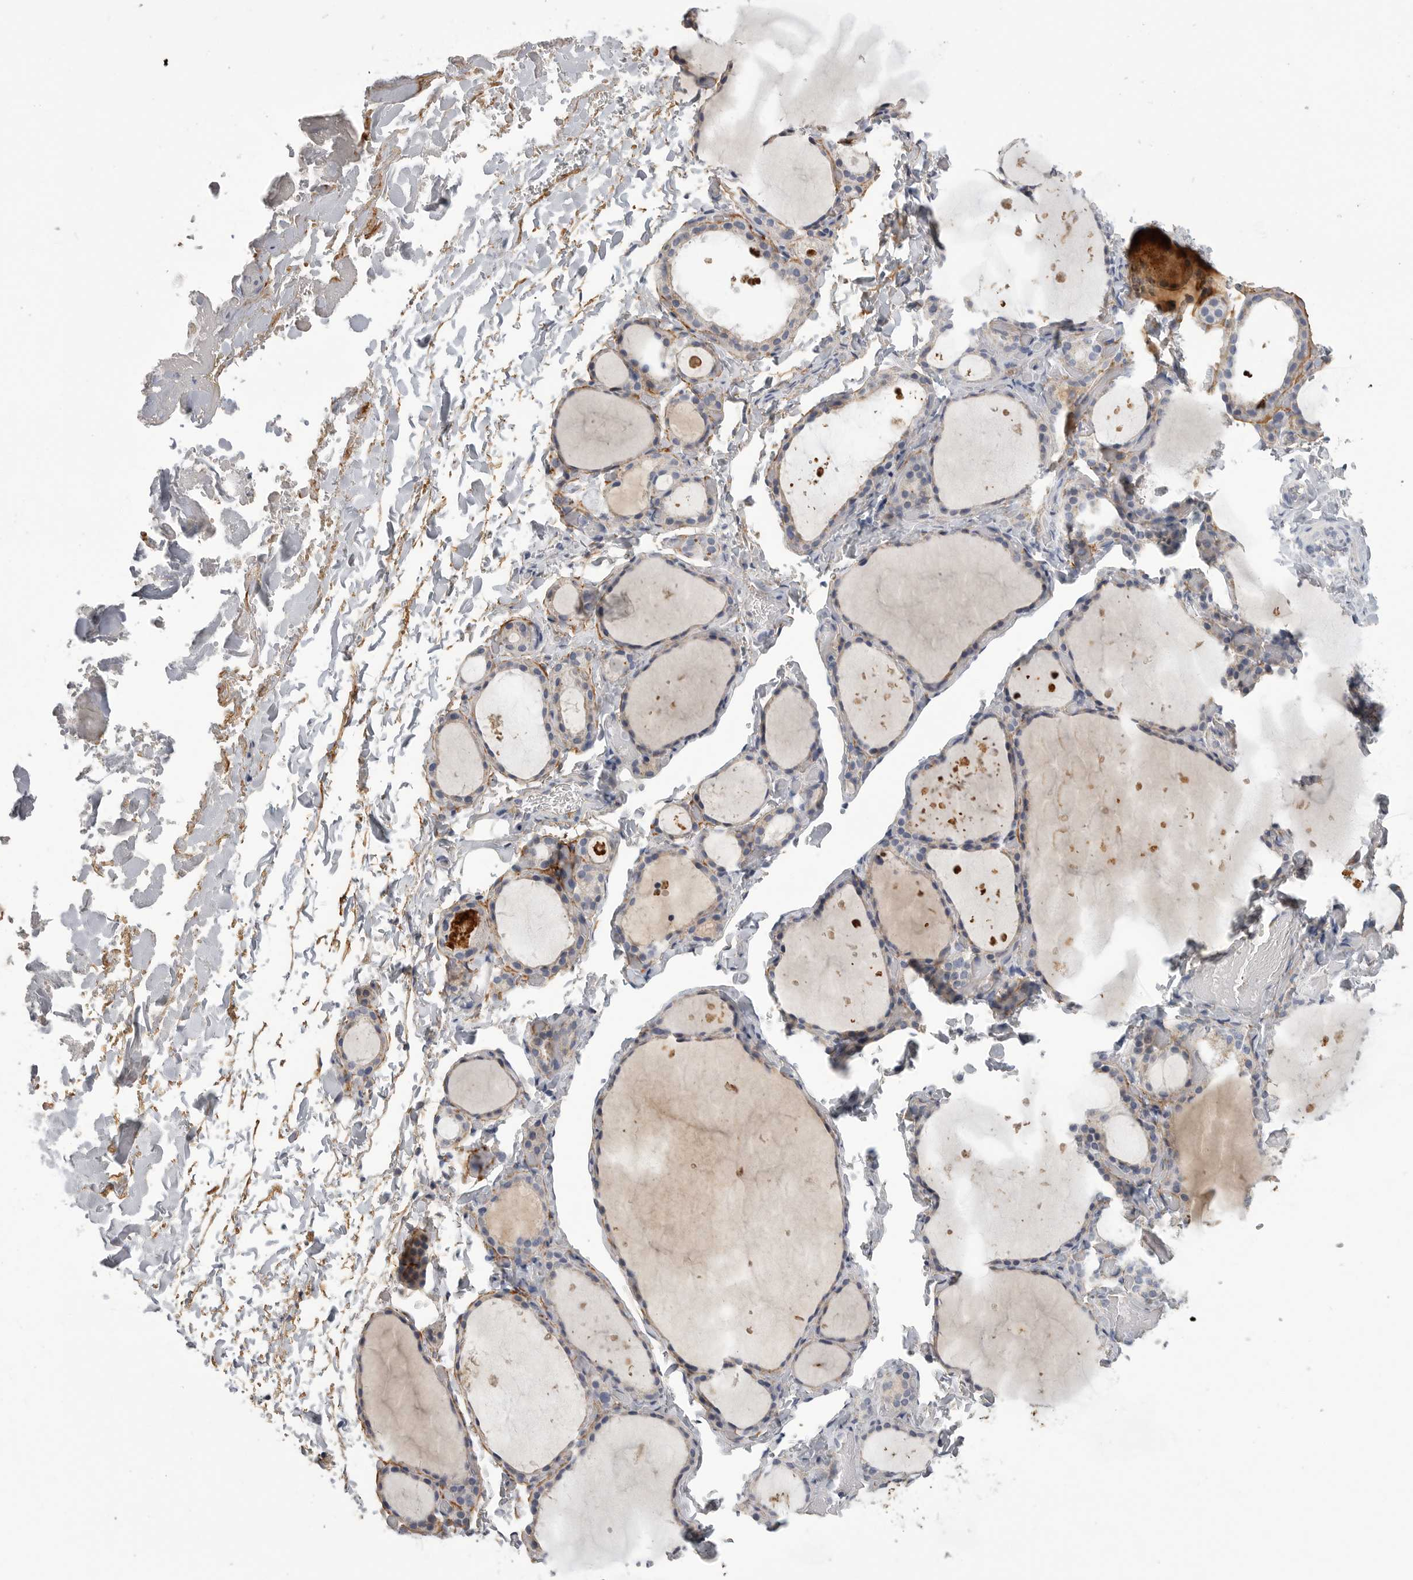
{"staining": {"intensity": "negative", "quantity": "none", "location": "none"}, "tissue": "thyroid gland", "cell_type": "Glandular cells", "image_type": "normal", "snomed": [{"axis": "morphology", "description": "Normal tissue, NOS"}, {"axis": "topography", "description": "Thyroid gland"}], "caption": "This micrograph is of benign thyroid gland stained with immunohistochemistry (IHC) to label a protein in brown with the nuclei are counter-stained blue. There is no expression in glandular cells.", "gene": "SDC3", "patient": {"sex": "female", "age": 44}}